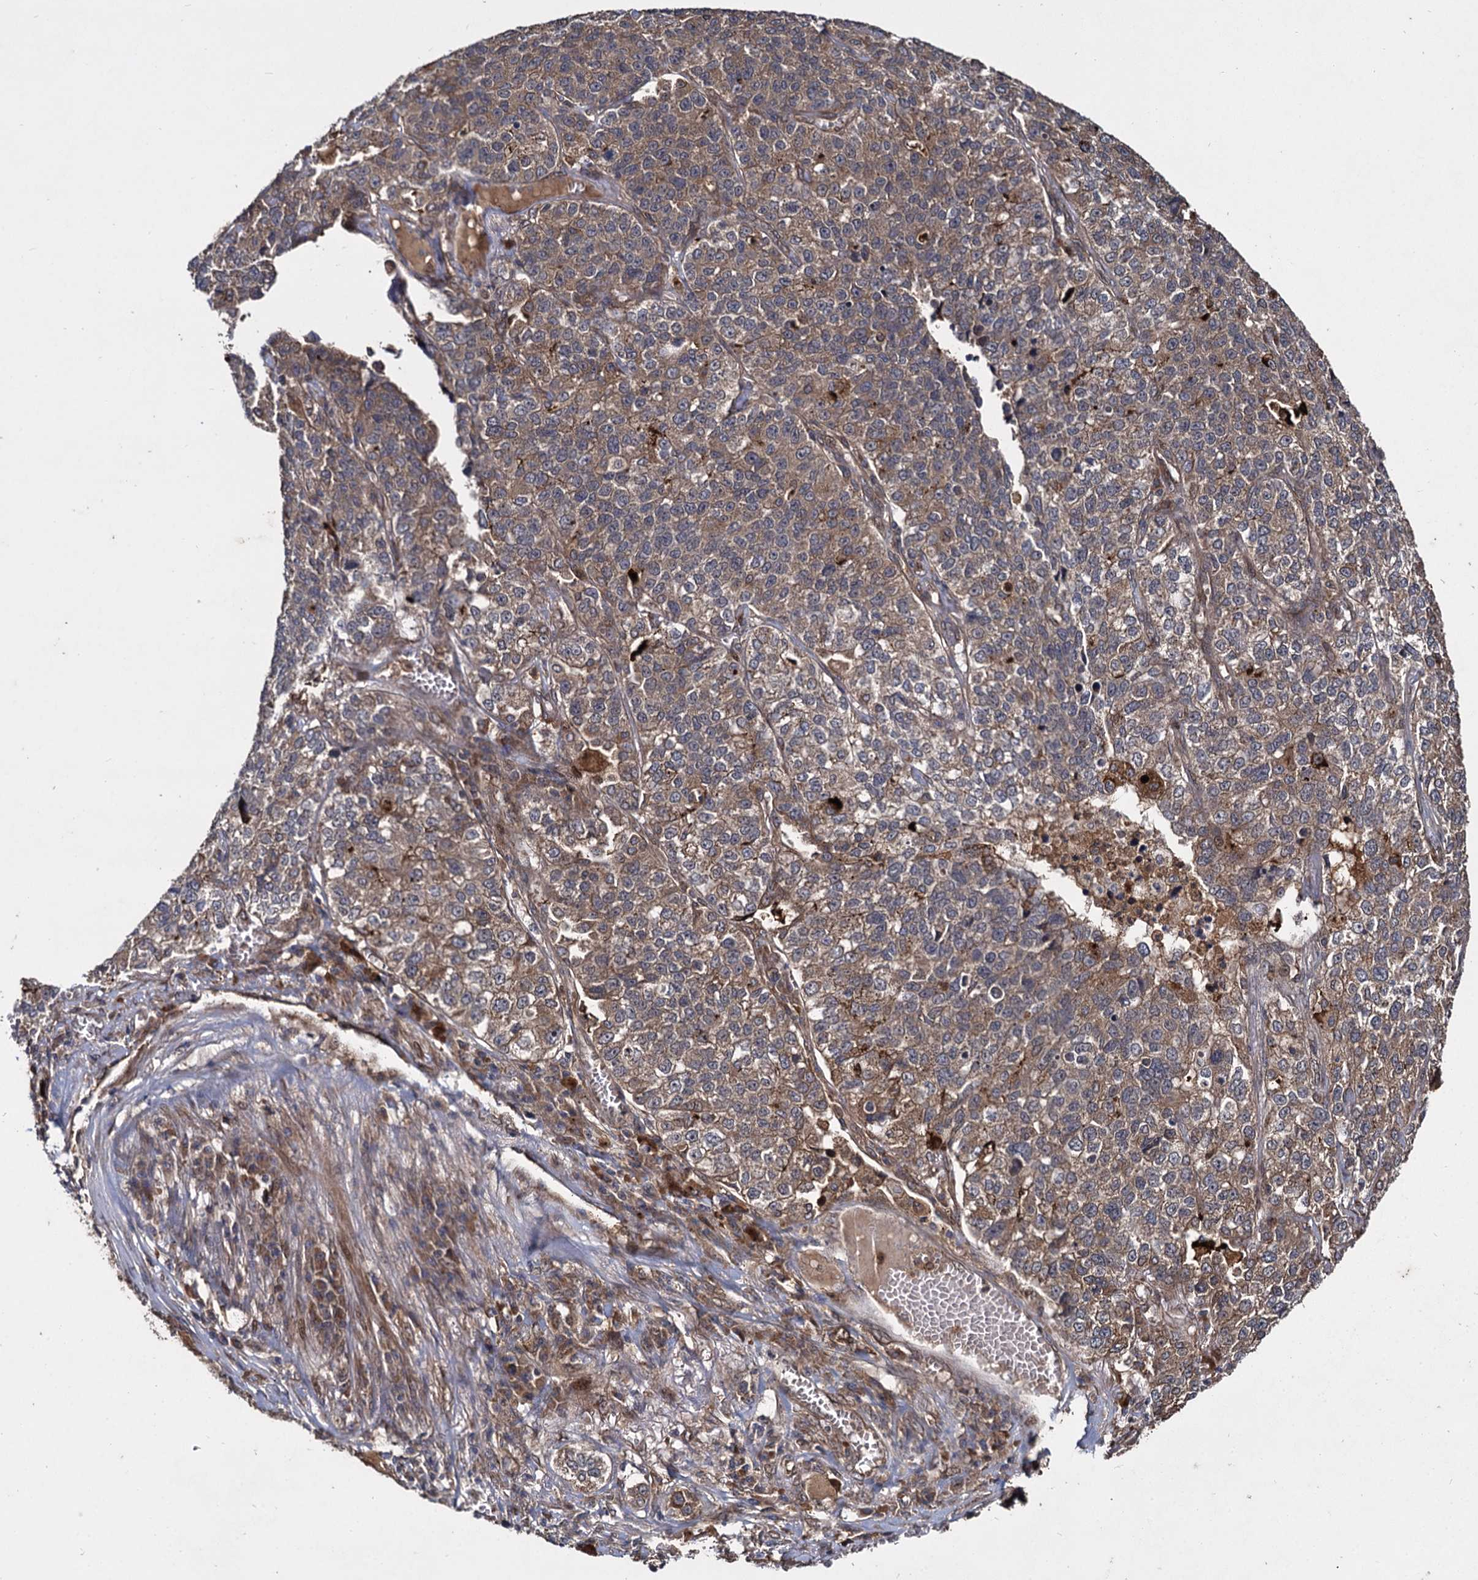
{"staining": {"intensity": "moderate", "quantity": ">75%", "location": "cytoplasmic/membranous"}, "tissue": "lung cancer", "cell_type": "Tumor cells", "image_type": "cancer", "snomed": [{"axis": "morphology", "description": "Adenocarcinoma, NOS"}, {"axis": "topography", "description": "Lung"}], "caption": "Brown immunohistochemical staining in lung cancer (adenocarcinoma) demonstrates moderate cytoplasmic/membranous staining in about >75% of tumor cells. (IHC, brightfield microscopy, high magnification).", "gene": "DCP1B", "patient": {"sex": "male", "age": 49}}